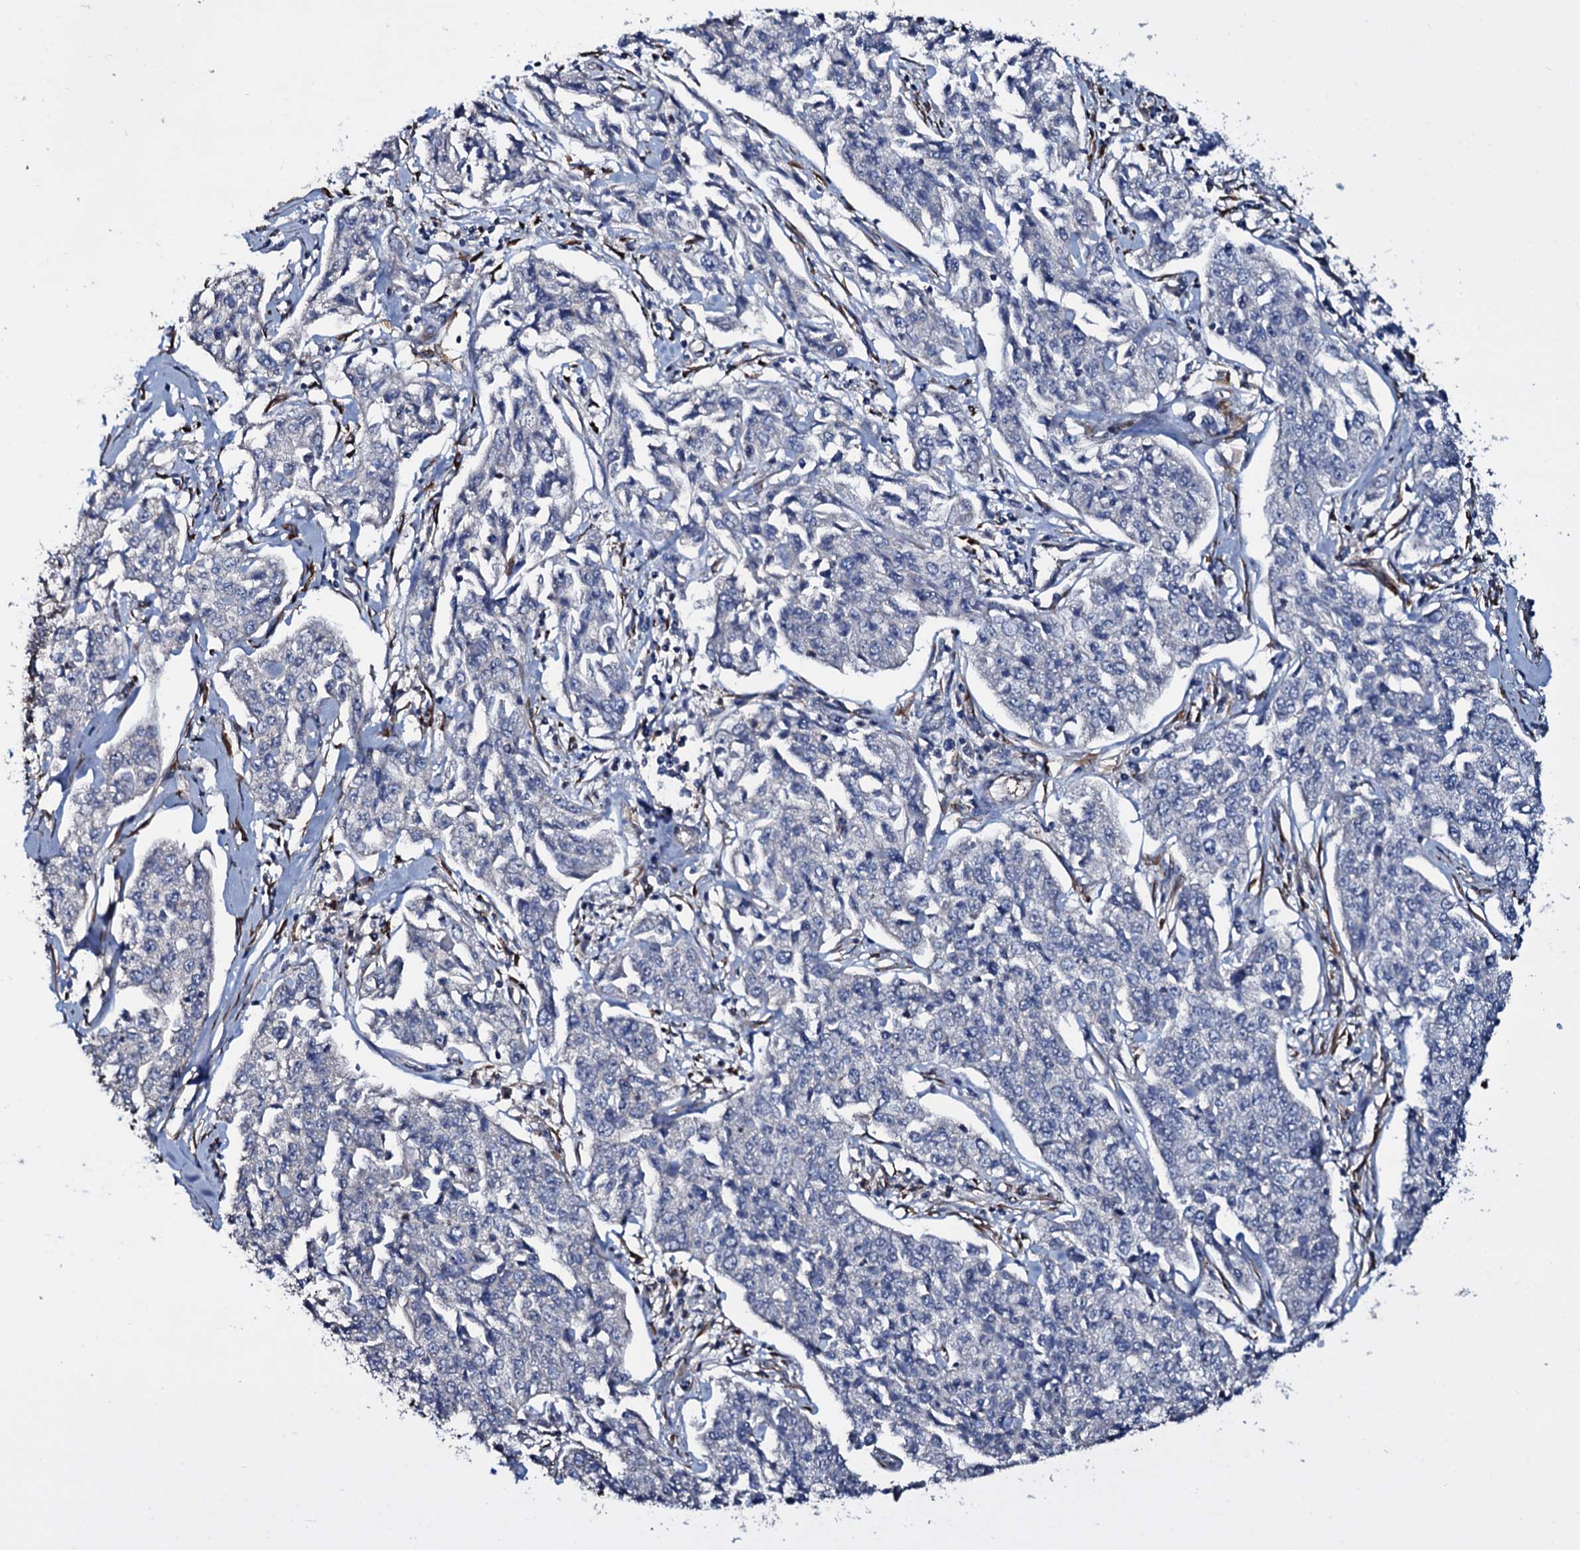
{"staining": {"intensity": "negative", "quantity": "none", "location": "none"}, "tissue": "cervical cancer", "cell_type": "Tumor cells", "image_type": "cancer", "snomed": [{"axis": "morphology", "description": "Squamous cell carcinoma, NOS"}, {"axis": "topography", "description": "Cervix"}], "caption": "Immunohistochemistry of human cervical squamous cell carcinoma demonstrates no expression in tumor cells.", "gene": "WIPF3", "patient": {"sex": "female", "age": 35}}